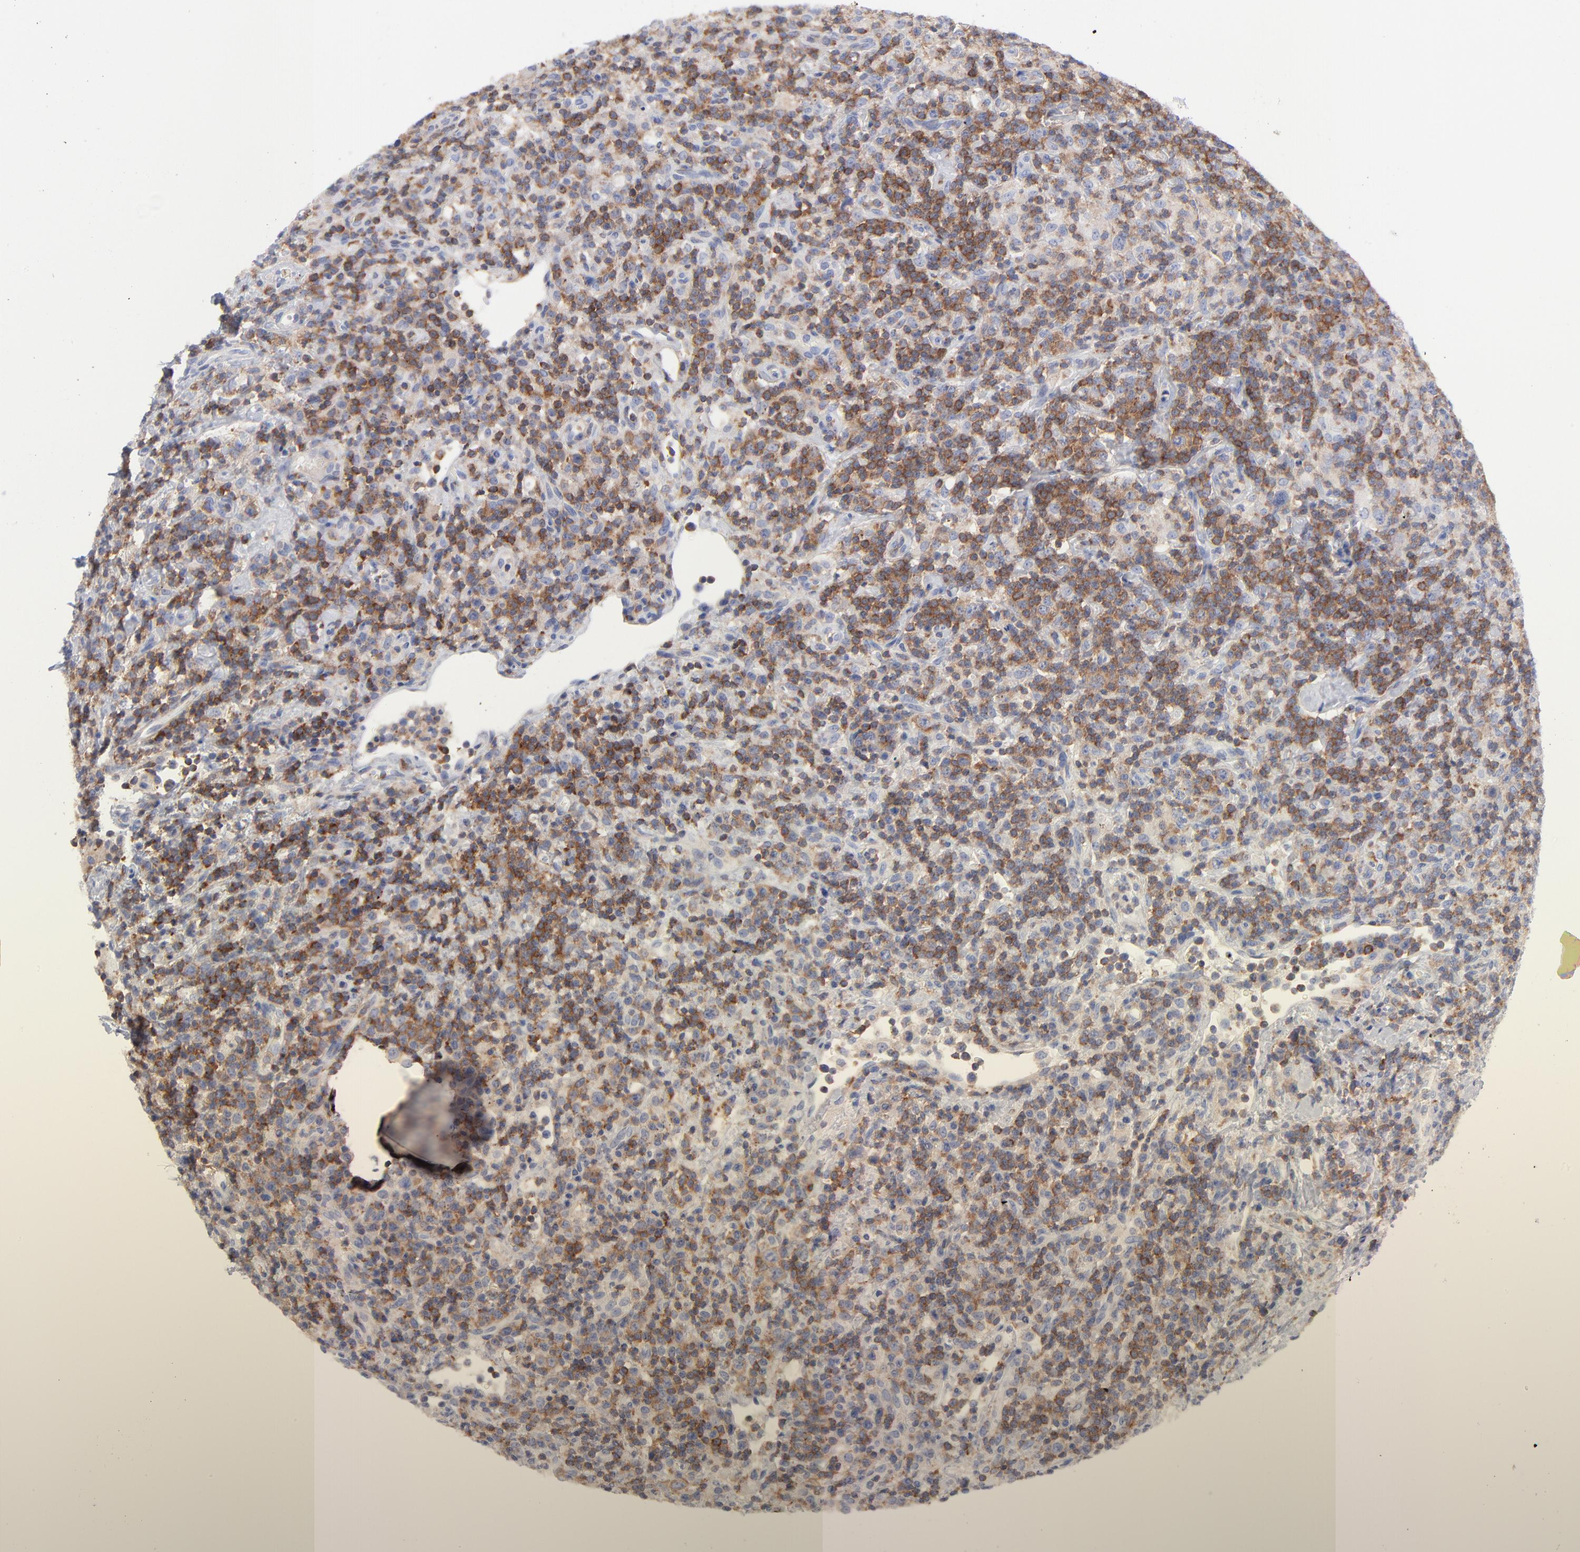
{"staining": {"intensity": "moderate", "quantity": ">75%", "location": "cytoplasmic/membranous"}, "tissue": "lymphoma", "cell_type": "Tumor cells", "image_type": "cancer", "snomed": [{"axis": "morphology", "description": "Hodgkin's disease, NOS"}, {"axis": "topography", "description": "Lymph node"}], "caption": "Immunohistochemistry (DAB) staining of Hodgkin's disease demonstrates moderate cytoplasmic/membranous protein positivity in approximately >75% of tumor cells.", "gene": "SEPTIN6", "patient": {"sex": "male", "age": 65}}